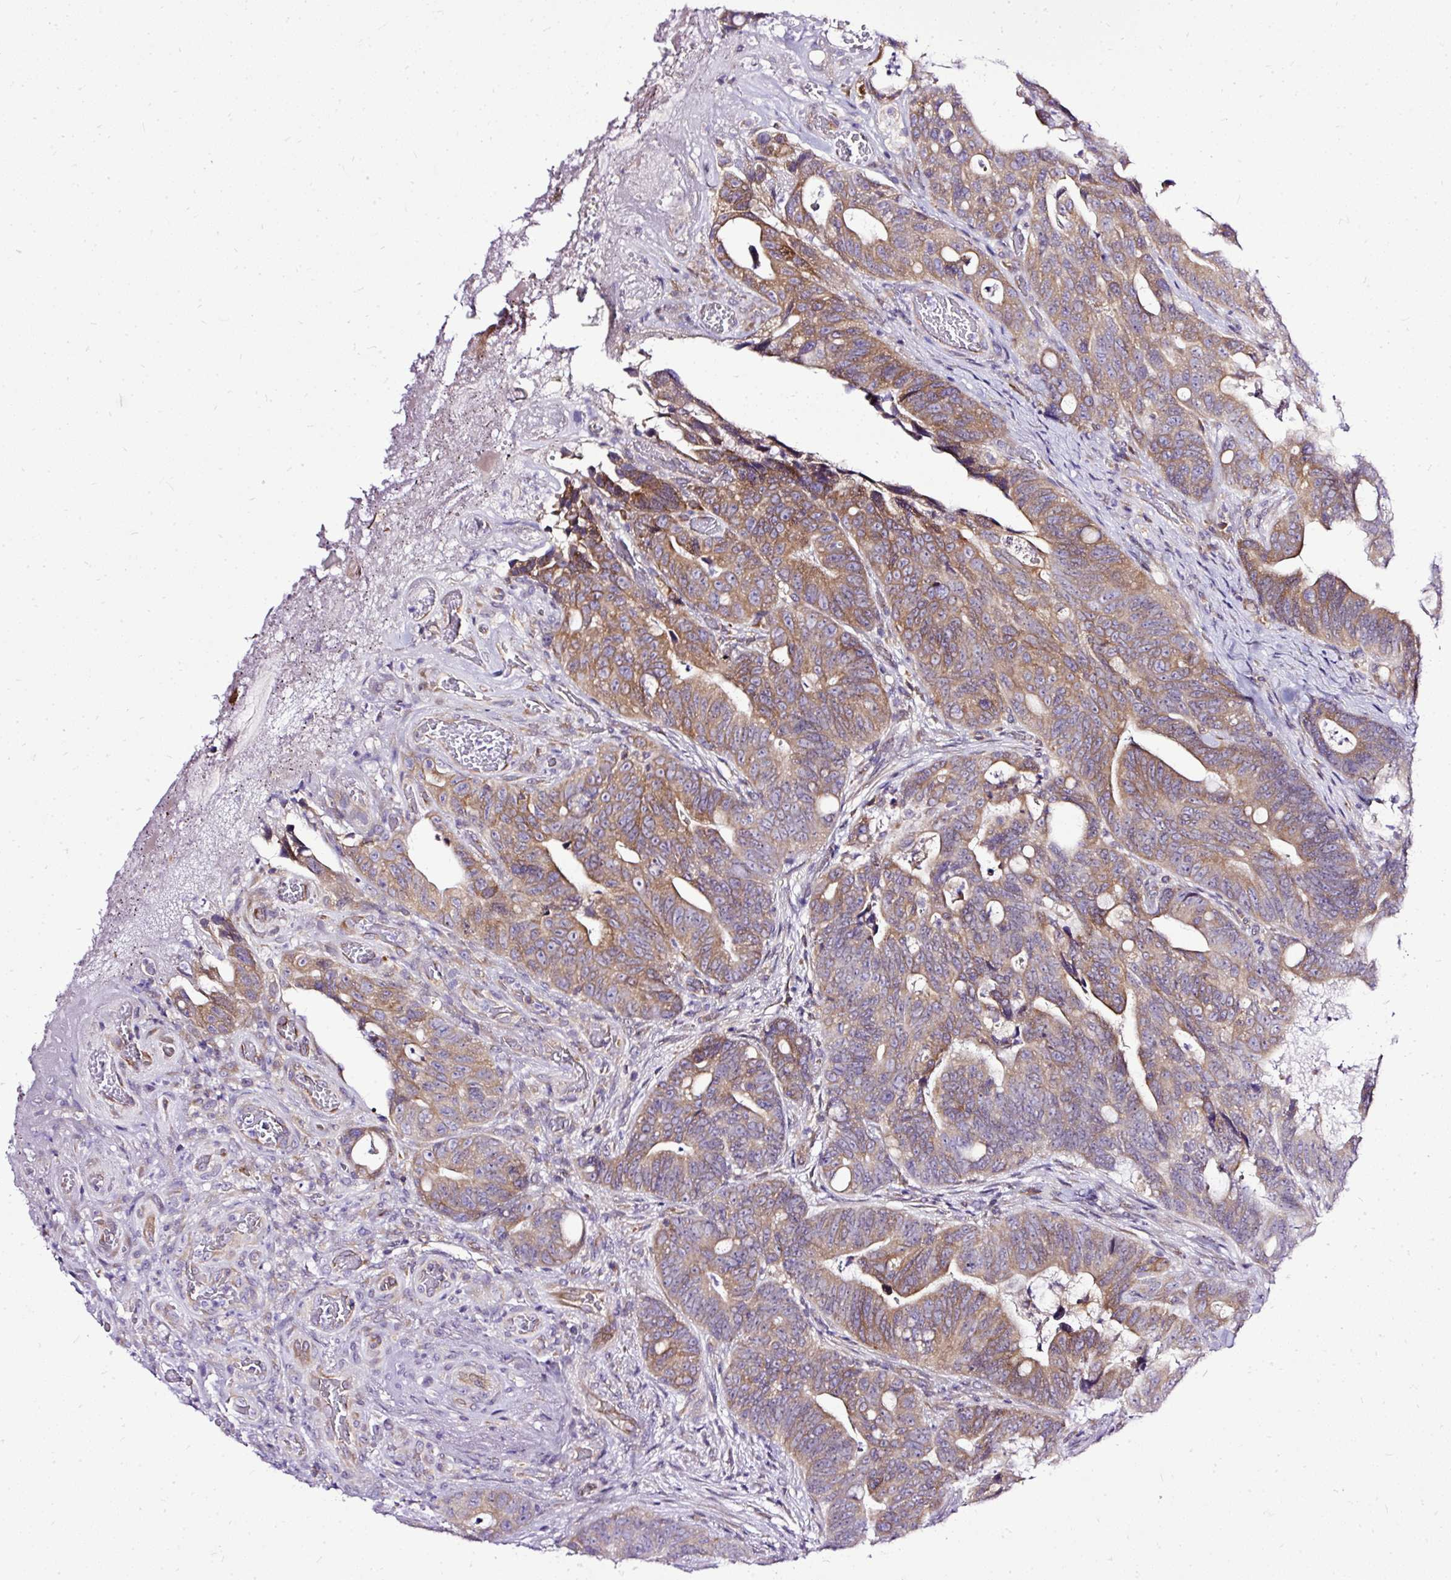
{"staining": {"intensity": "moderate", "quantity": ">75%", "location": "cytoplasmic/membranous"}, "tissue": "colorectal cancer", "cell_type": "Tumor cells", "image_type": "cancer", "snomed": [{"axis": "morphology", "description": "Adenocarcinoma, NOS"}, {"axis": "topography", "description": "Colon"}], "caption": "Immunohistochemistry (IHC) image of colorectal cancer stained for a protein (brown), which demonstrates medium levels of moderate cytoplasmic/membranous positivity in about >75% of tumor cells.", "gene": "AMFR", "patient": {"sex": "female", "age": 82}}